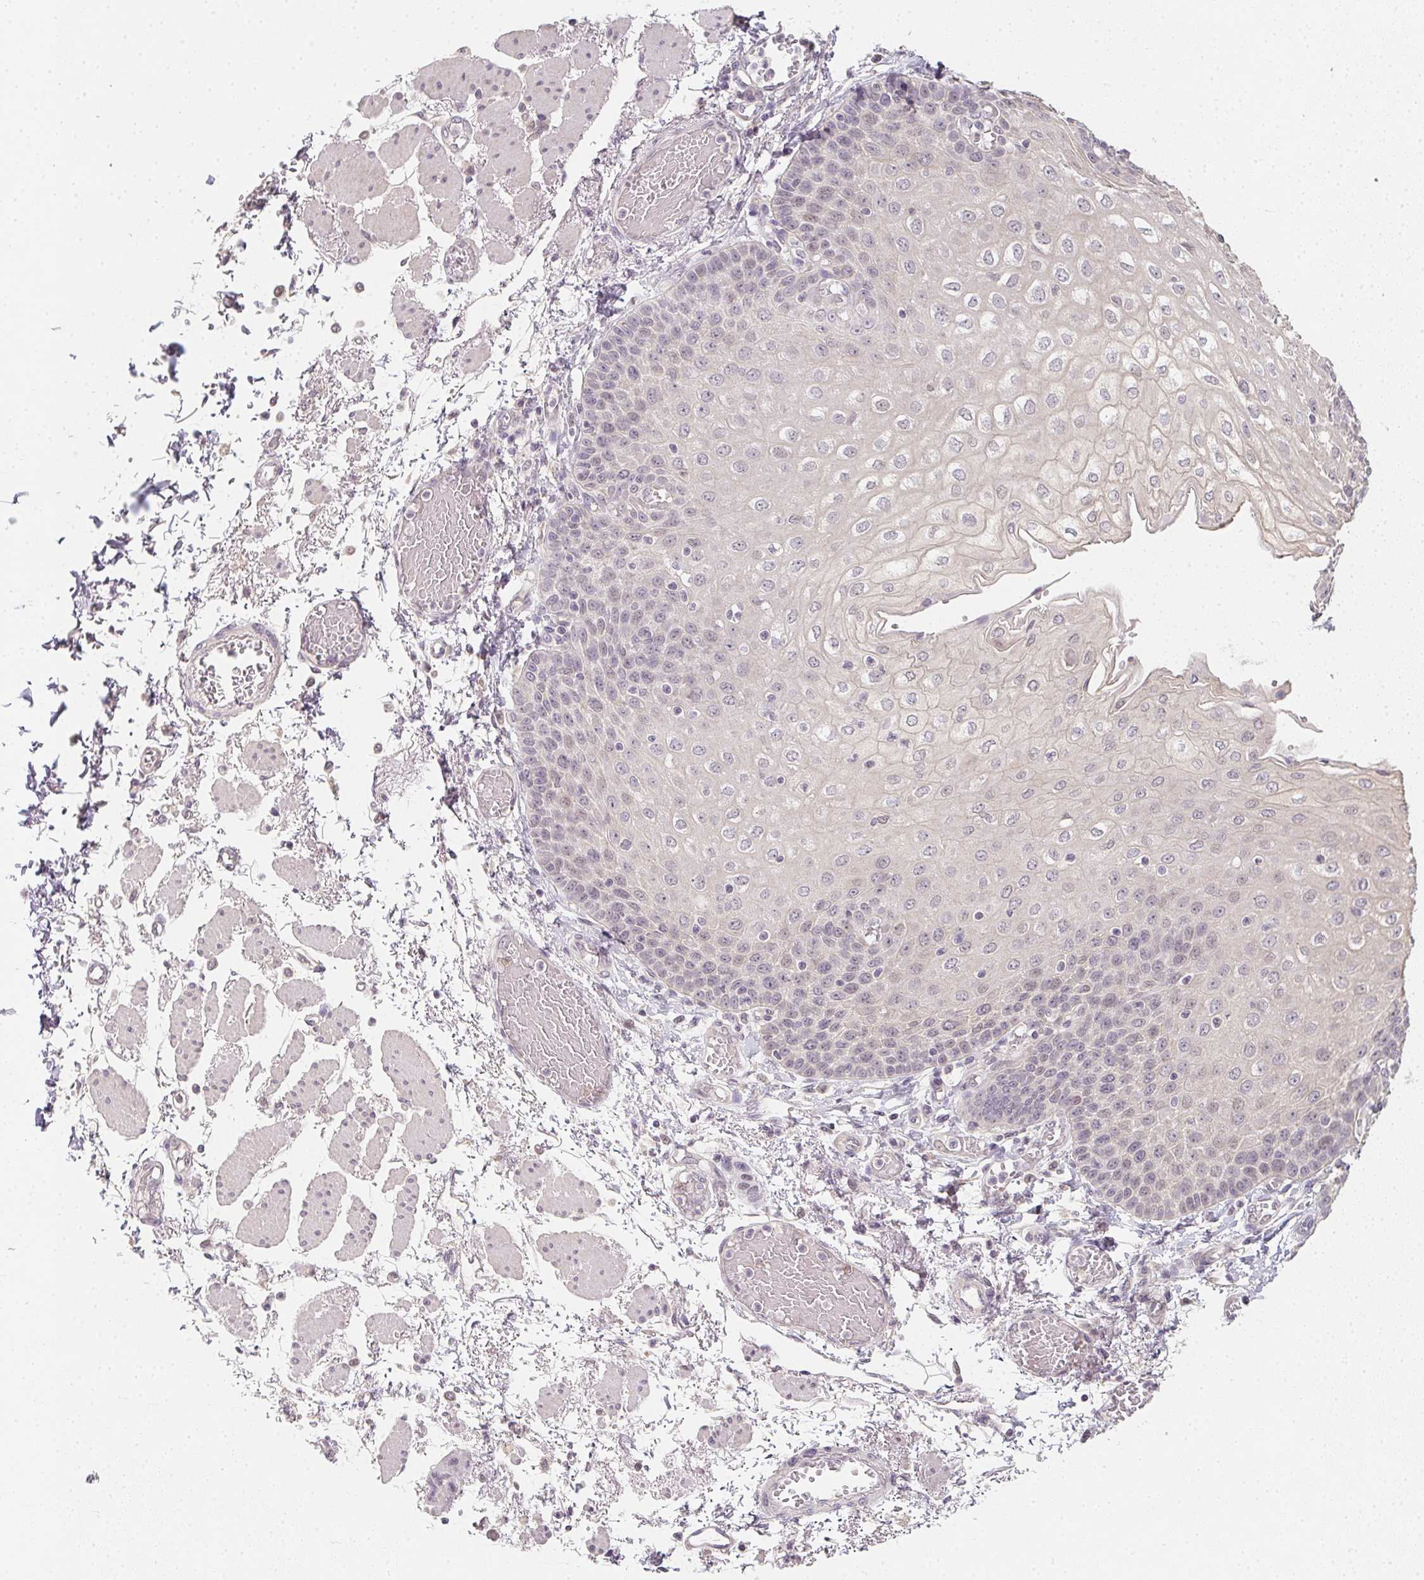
{"staining": {"intensity": "negative", "quantity": "none", "location": "none"}, "tissue": "esophagus", "cell_type": "Squamous epithelial cells", "image_type": "normal", "snomed": [{"axis": "morphology", "description": "Normal tissue, NOS"}, {"axis": "morphology", "description": "Adenocarcinoma, NOS"}, {"axis": "topography", "description": "Esophagus"}], "caption": "Image shows no significant protein staining in squamous epithelial cells of normal esophagus. The staining is performed using DAB brown chromogen with nuclei counter-stained in using hematoxylin.", "gene": "SOAT1", "patient": {"sex": "male", "age": 81}}